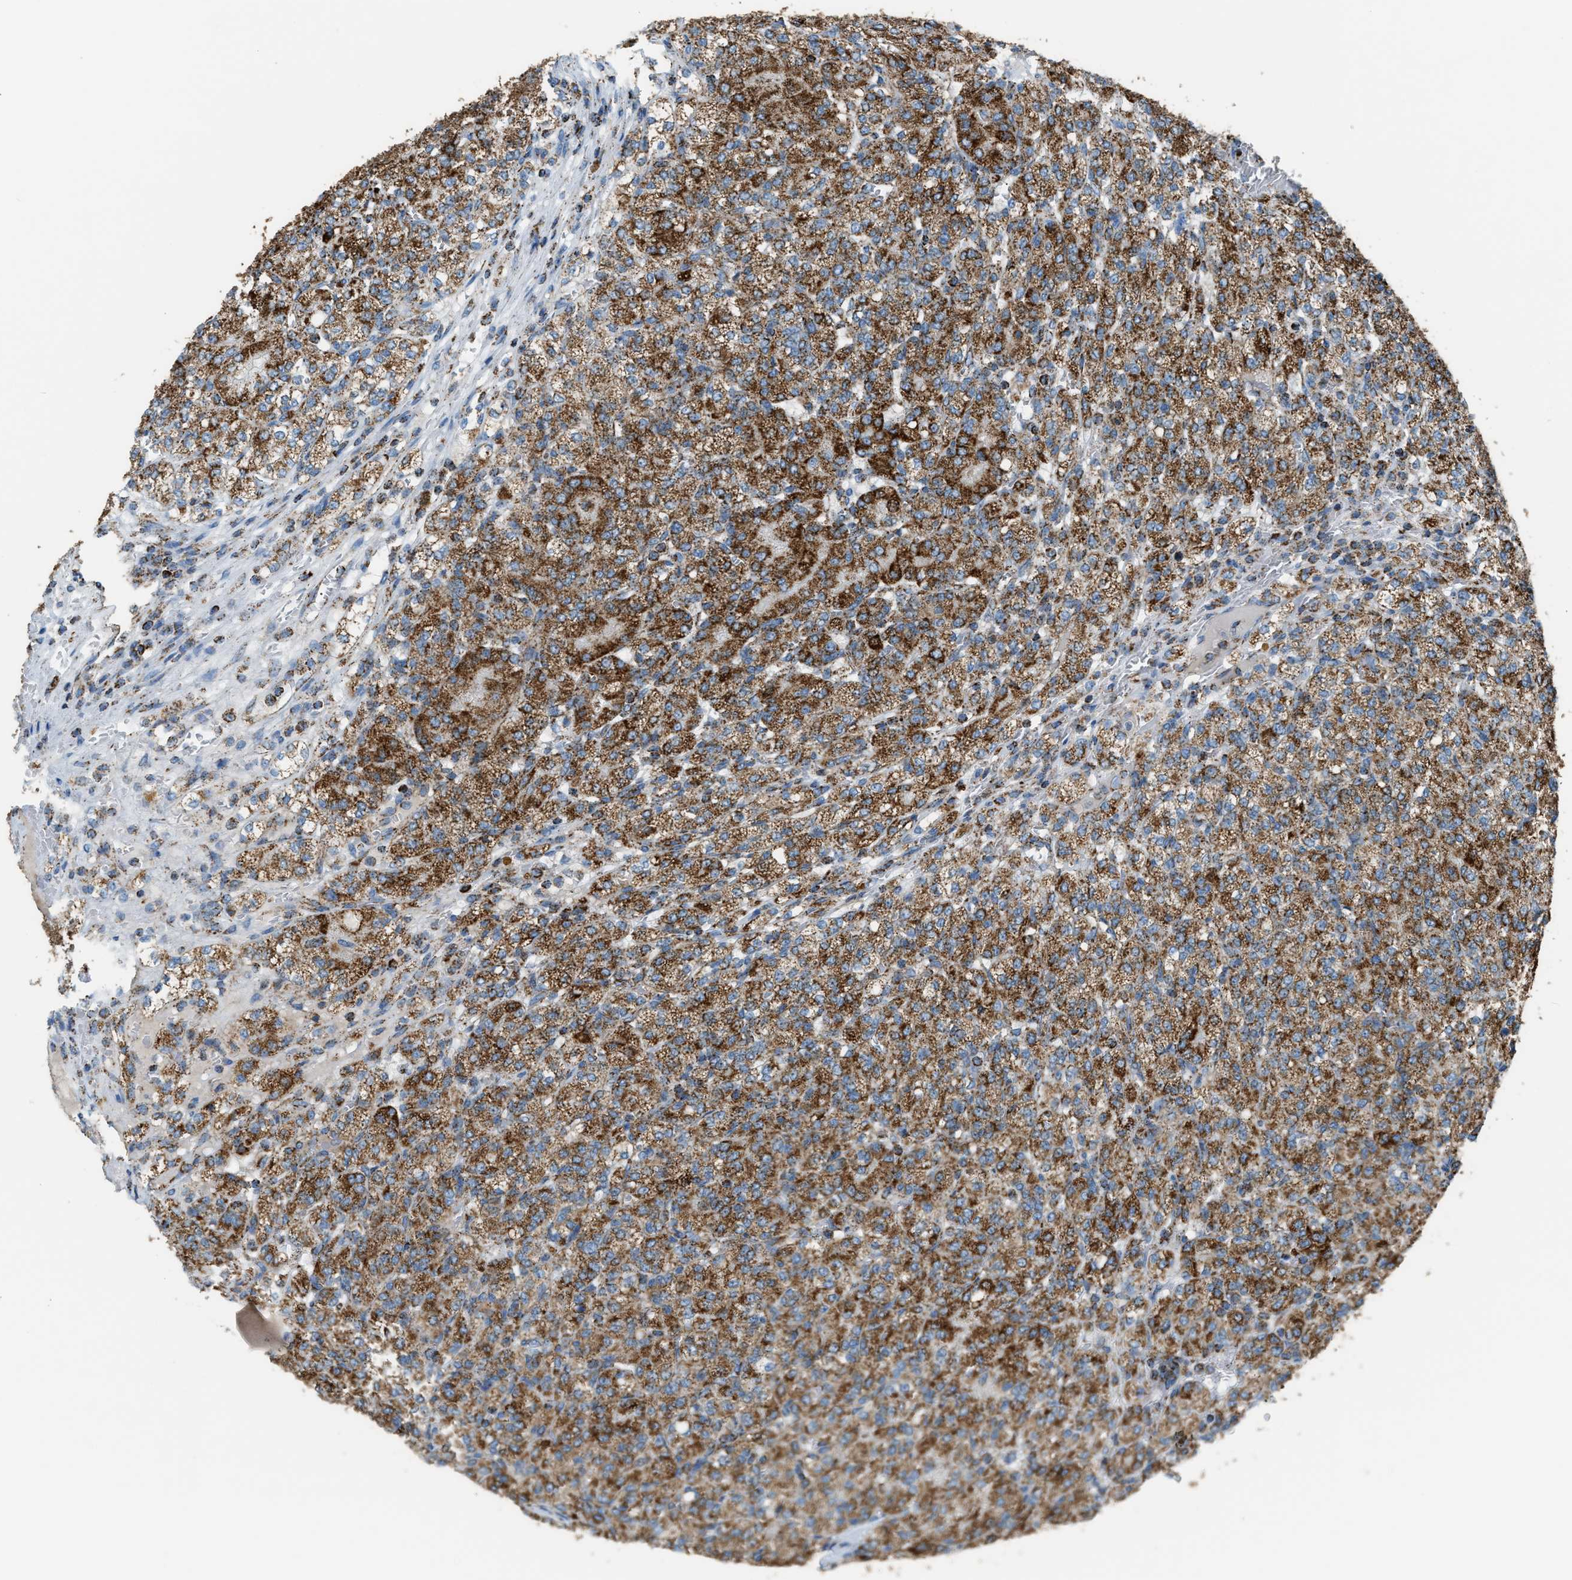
{"staining": {"intensity": "strong", "quantity": ">75%", "location": "cytoplasmic/membranous"}, "tissue": "renal cancer", "cell_type": "Tumor cells", "image_type": "cancer", "snomed": [{"axis": "morphology", "description": "Adenocarcinoma, NOS"}, {"axis": "topography", "description": "Kidney"}], "caption": "A histopathology image of adenocarcinoma (renal) stained for a protein displays strong cytoplasmic/membranous brown staining in tumor cells. (DAB (3,3'-diaminobenzidine) = brown stain, brightfield microscopy at high magnification).", "gene": "MDH2", "patient": {"sex": "male", "age": 77}}